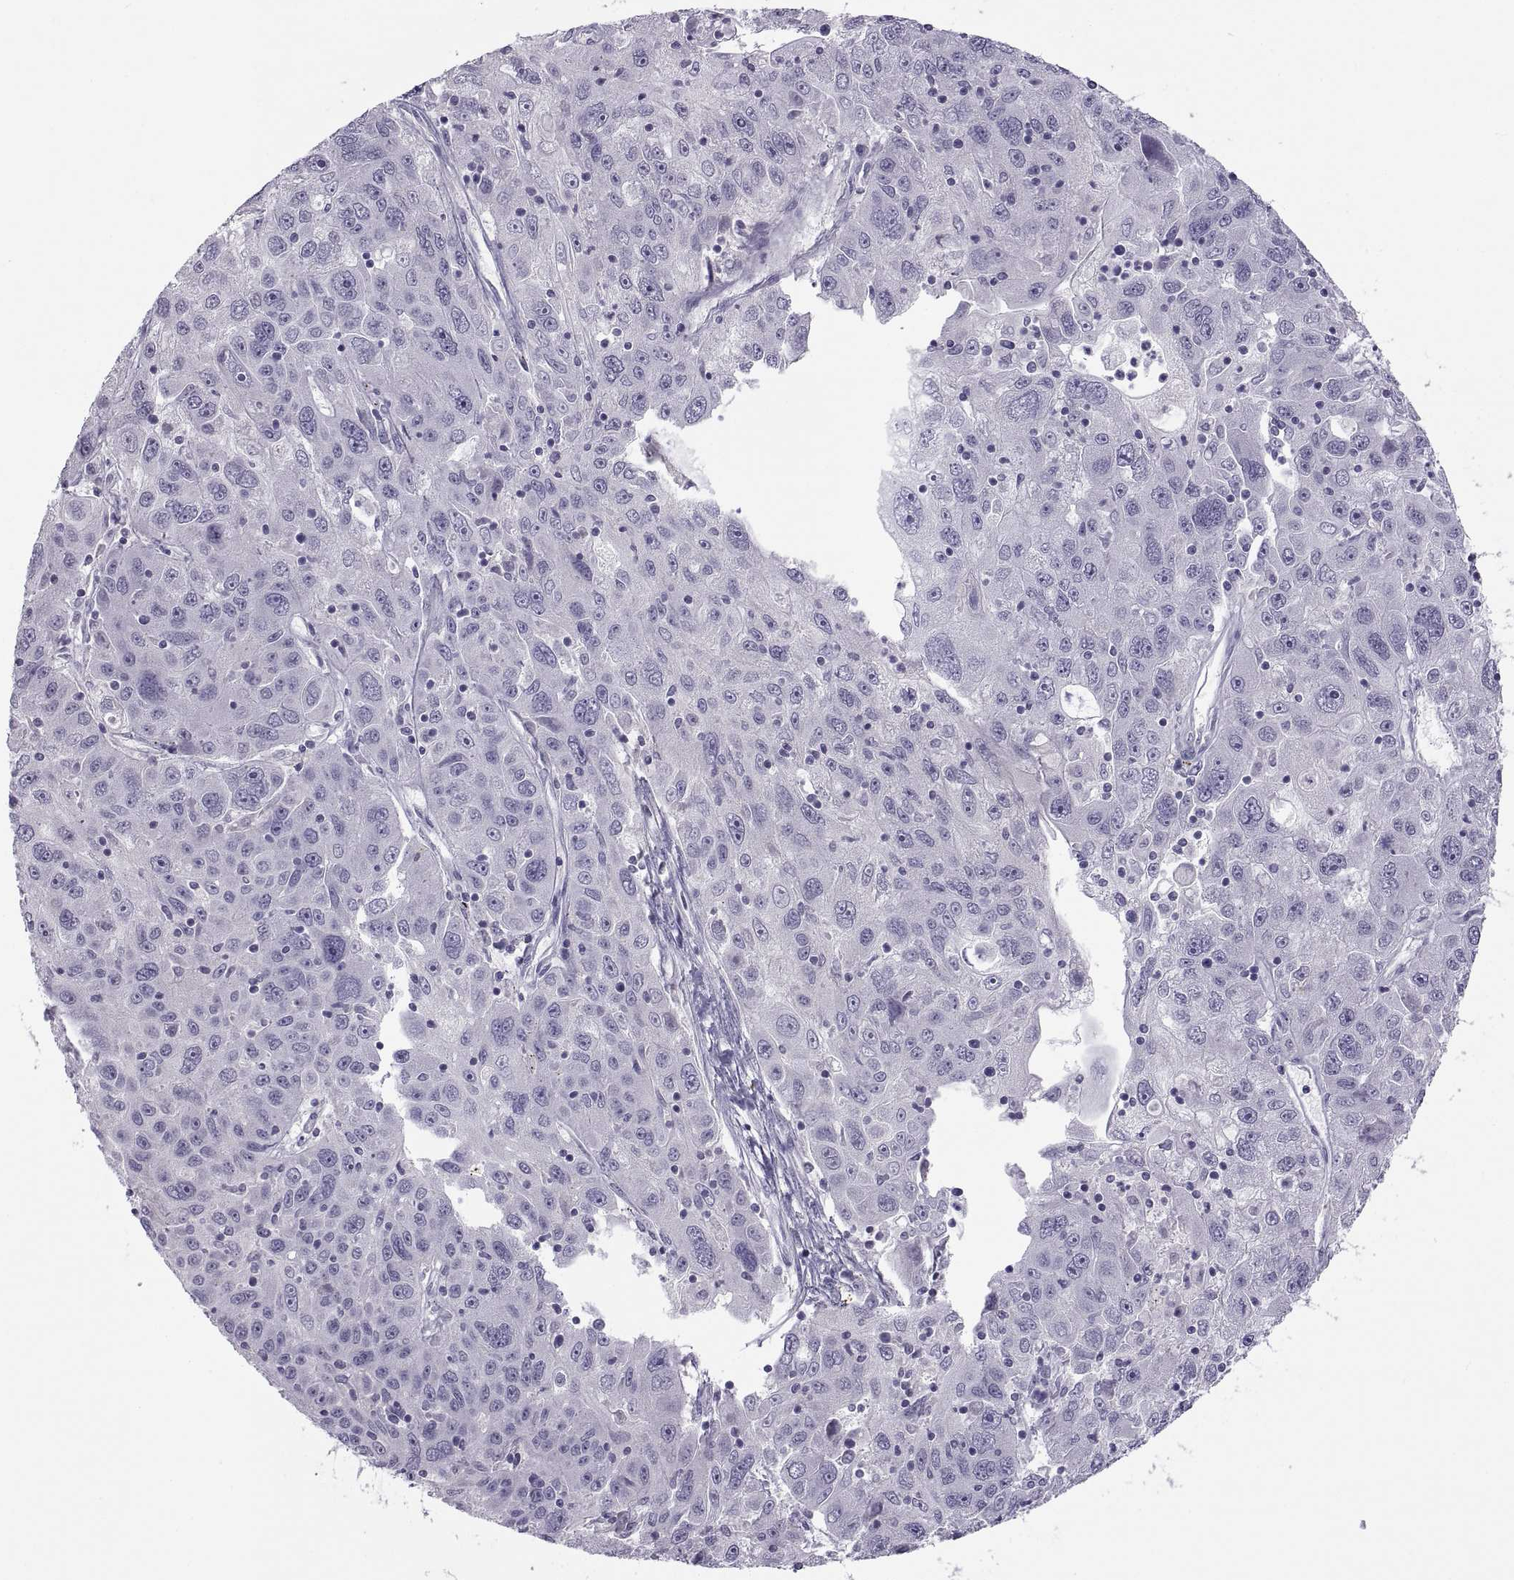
{"staining": {"intensity": "negative", "quantity": "none", "location": "none"}, "tissue": "stomach cancer", "cell_type": "Tumor cells", "image_type": "cancer", "snomed": [{"axis": "morphology", "description": "Adenocarcinoma, NOS"}, {"axis": "topography", "description": "Stomach"}], "caption": "An immunohistochemistry histopathology image of stomach cancer (adenocarcinoma) is shown. There is no staining in tumor cells of stomach cancer (adenocarcinoma).", "gene": "TTC21A", "patient": {"sex": "male", "age": 56}}